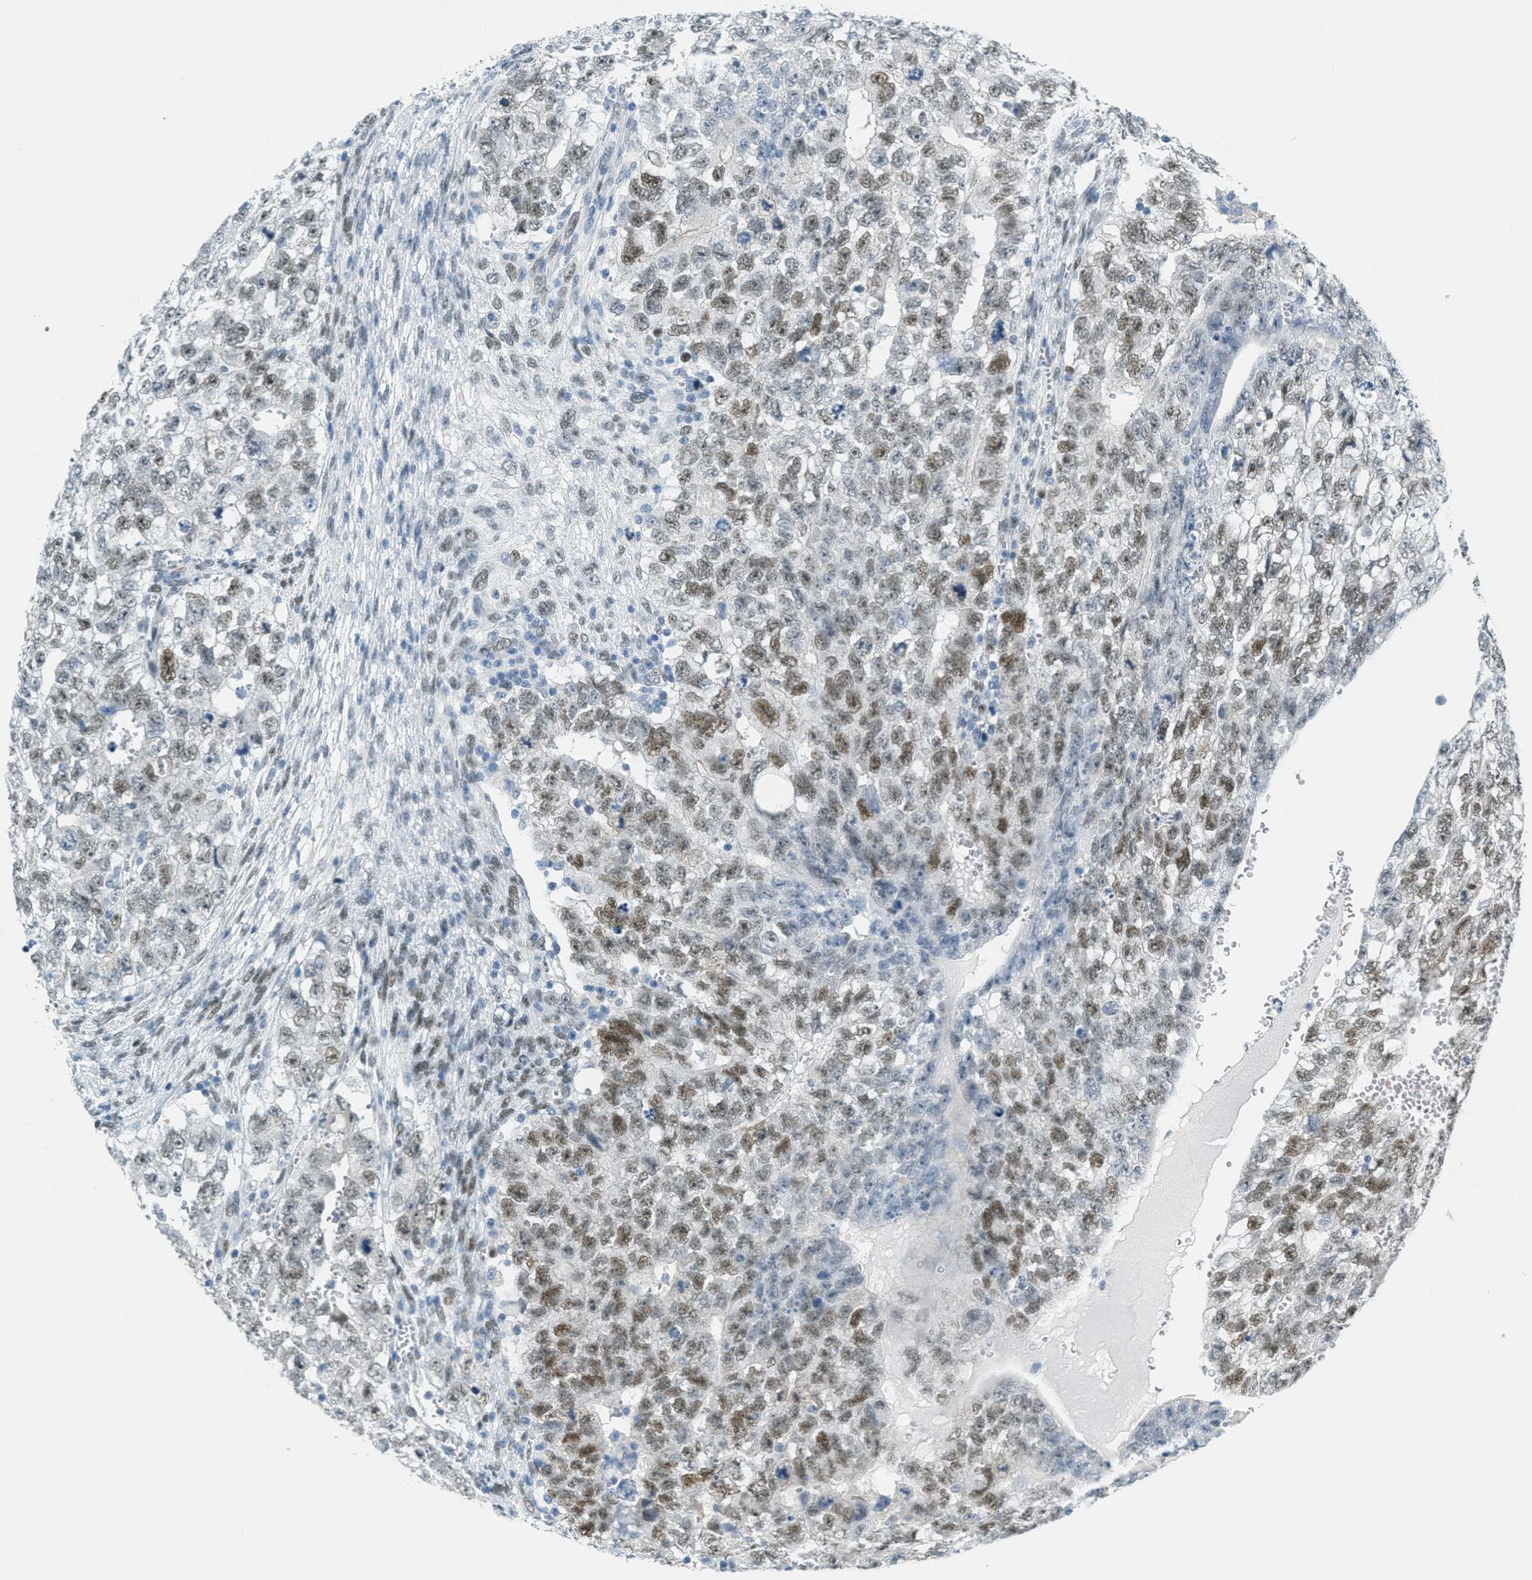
{"staining": {"intensity": "moderate", "quantity": "25%-75%", "location": "nuclear"}, "tissue": "testis cancer", "cell_type": "Tumor cells", "image_type": "cancer", "snomed": [{"axis": "morphology", "description": "Seminoma, NOS"}, {"axis": "morphology", "description": "Carcinoma, Embryonal, NOS"}, {"axis": "topography", "description": "Testis"}], "caption": "High-power microscopy captured an immunohistochemistry (IHC) micrograph of testis cancer (seminoma), revealing moderate nuclear expression in approximately 25%-75% of tumor cells. (brown staining indicates protein expression, while blue staining denotes nuclei).", "gene": "TCF3", "patient": {"sex": "male", "age": 38}}